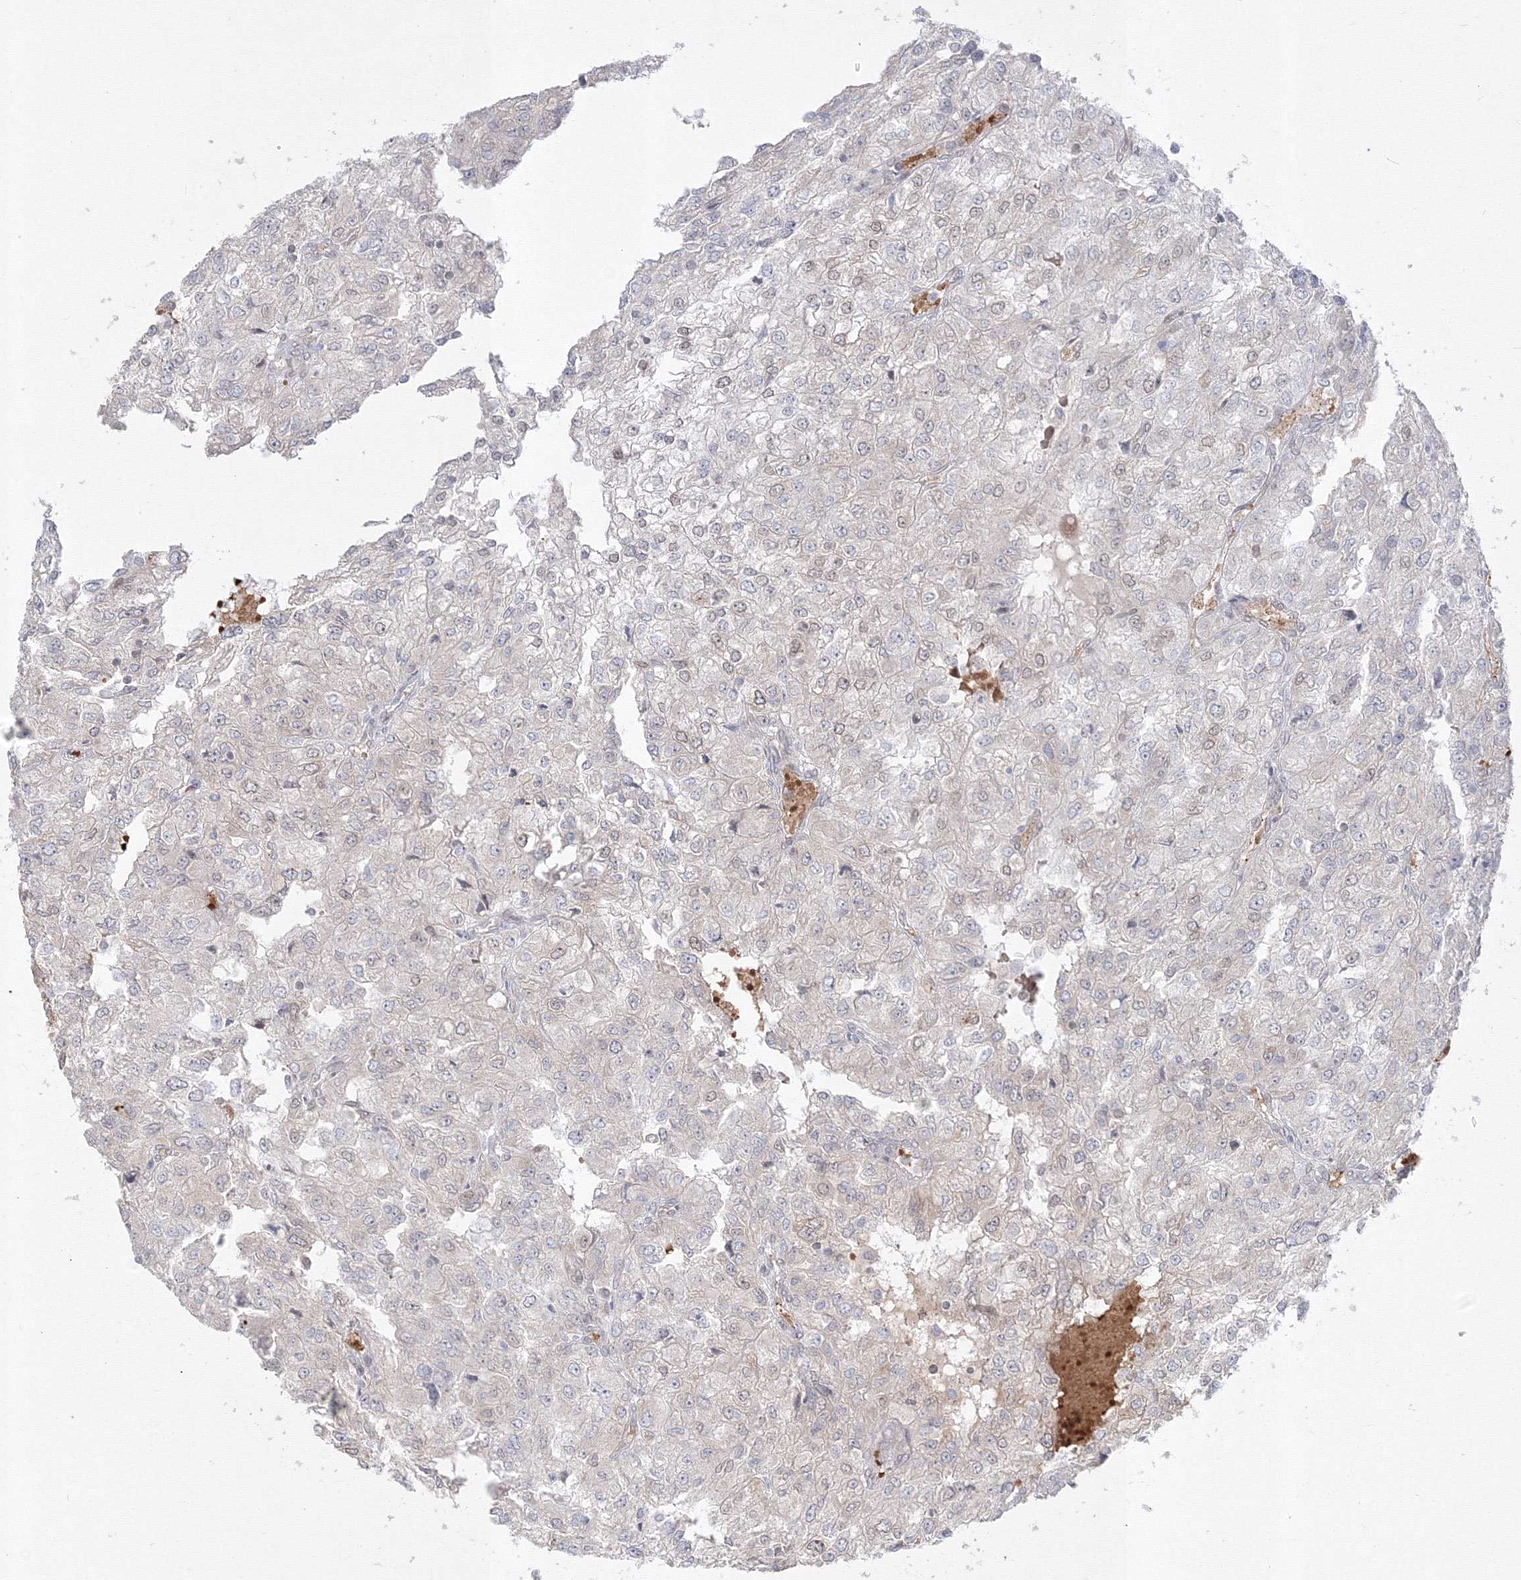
{"staining": {"intensity": "negative", "quantity": "none", "location": "none"}, "tissue": "renal cancer", "cell_type": "Tumor cells", "image_type": "cancer", "snomed": [{"axis": "morphology", "description": "Adenocarcinoma, NOS"}, {"axis": "topography", "description": "Kidney"}], "caption": "Immunohistochemistry image of neoplastic tissue: human renal cancer (adenocarcinoma) stained with DAB exhibits no significant protein positivity in tumor cells.", "gene": "DNAJB2", "patient": {"sex": "female", "age": 54}}